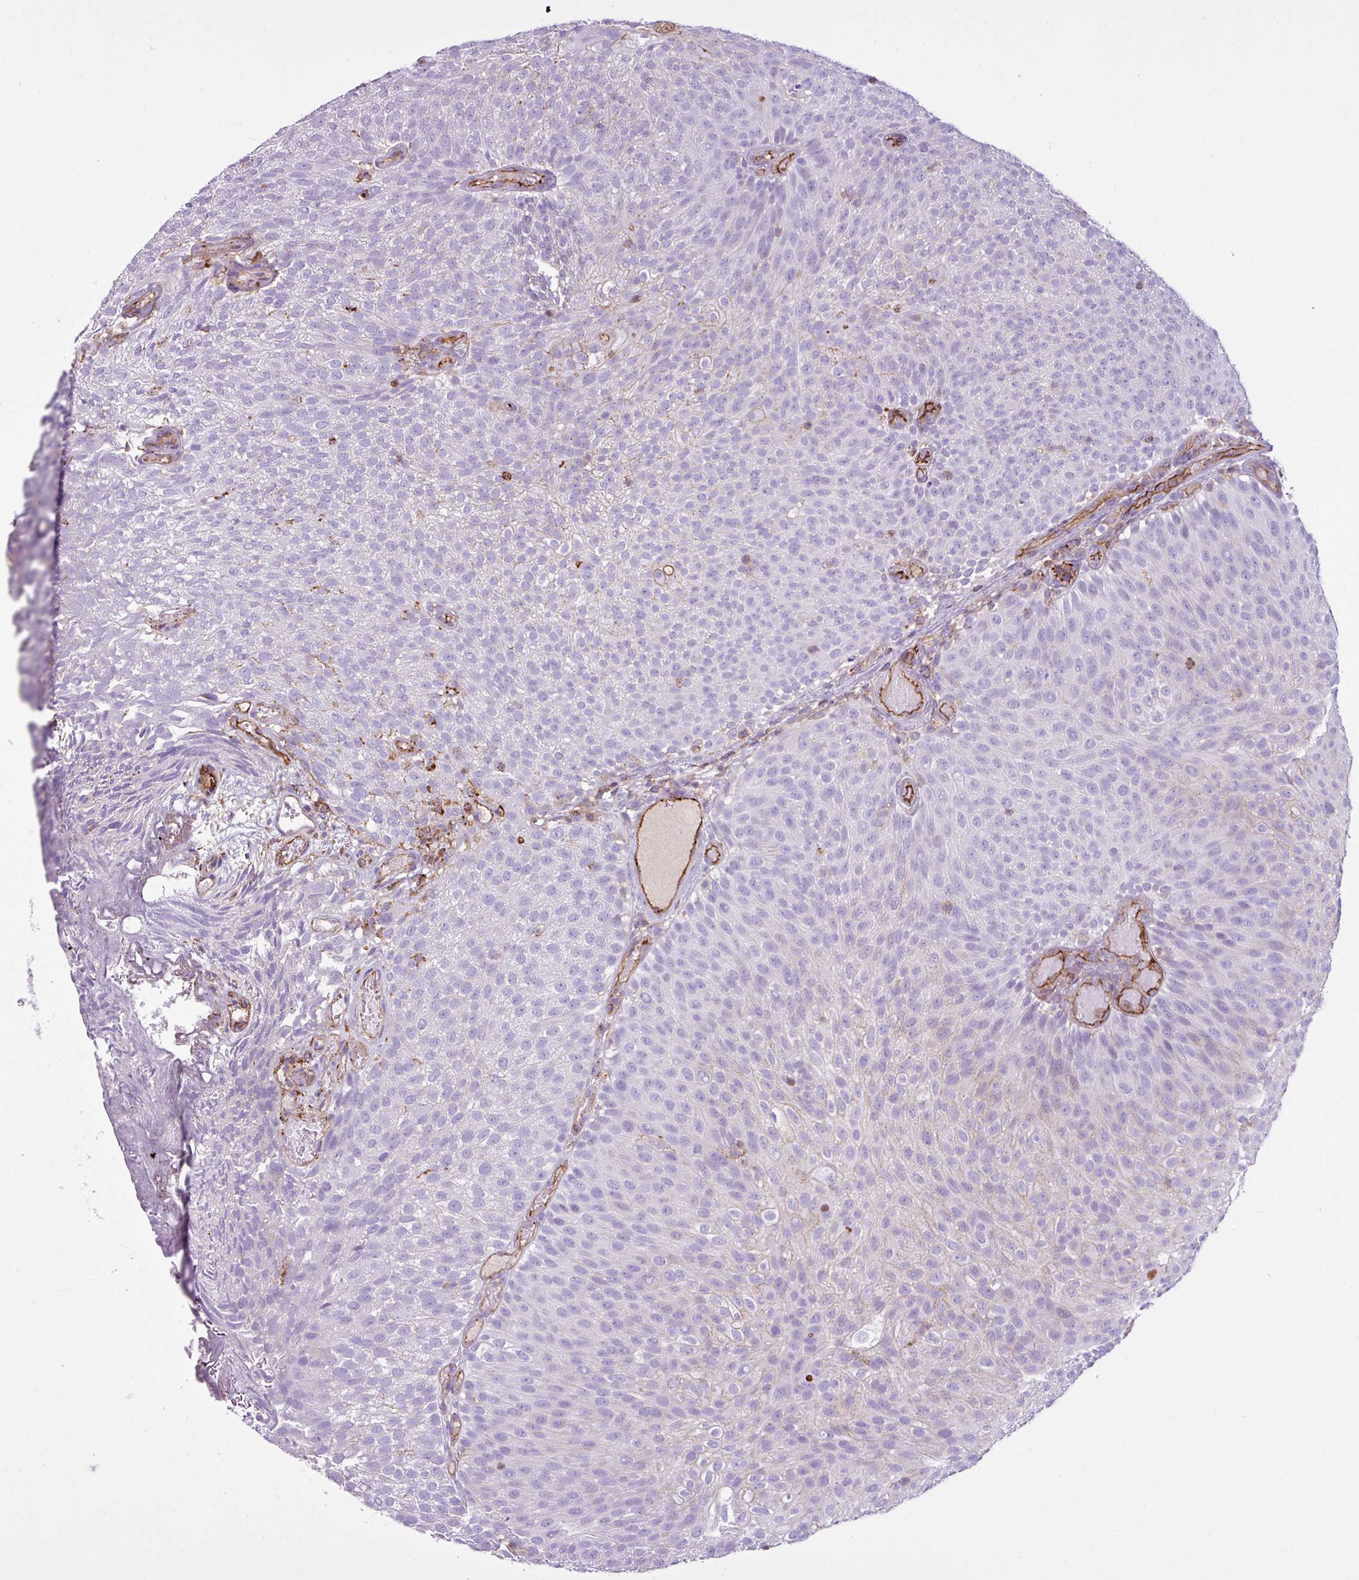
{"staining": {"intensity": "negative", "quantity": "none", "location": "none"}, "tissue": "urothelial cancer", "cell_type": "Tumor cells", "image_type": "cancer", "snomed": [{"axis": "morphology", "description": "Urothelial carcinoma, Low grade"}, {"axis": "topography", "description": "Urinary bladder"}], "caption": "There is no significant expression in tumor cells of low-grade urothelial carcinoma. (IHC, brightfield microscopy, high magnification).", "gene": "EME2", "patient": {"sex": "male", "age": 78}}